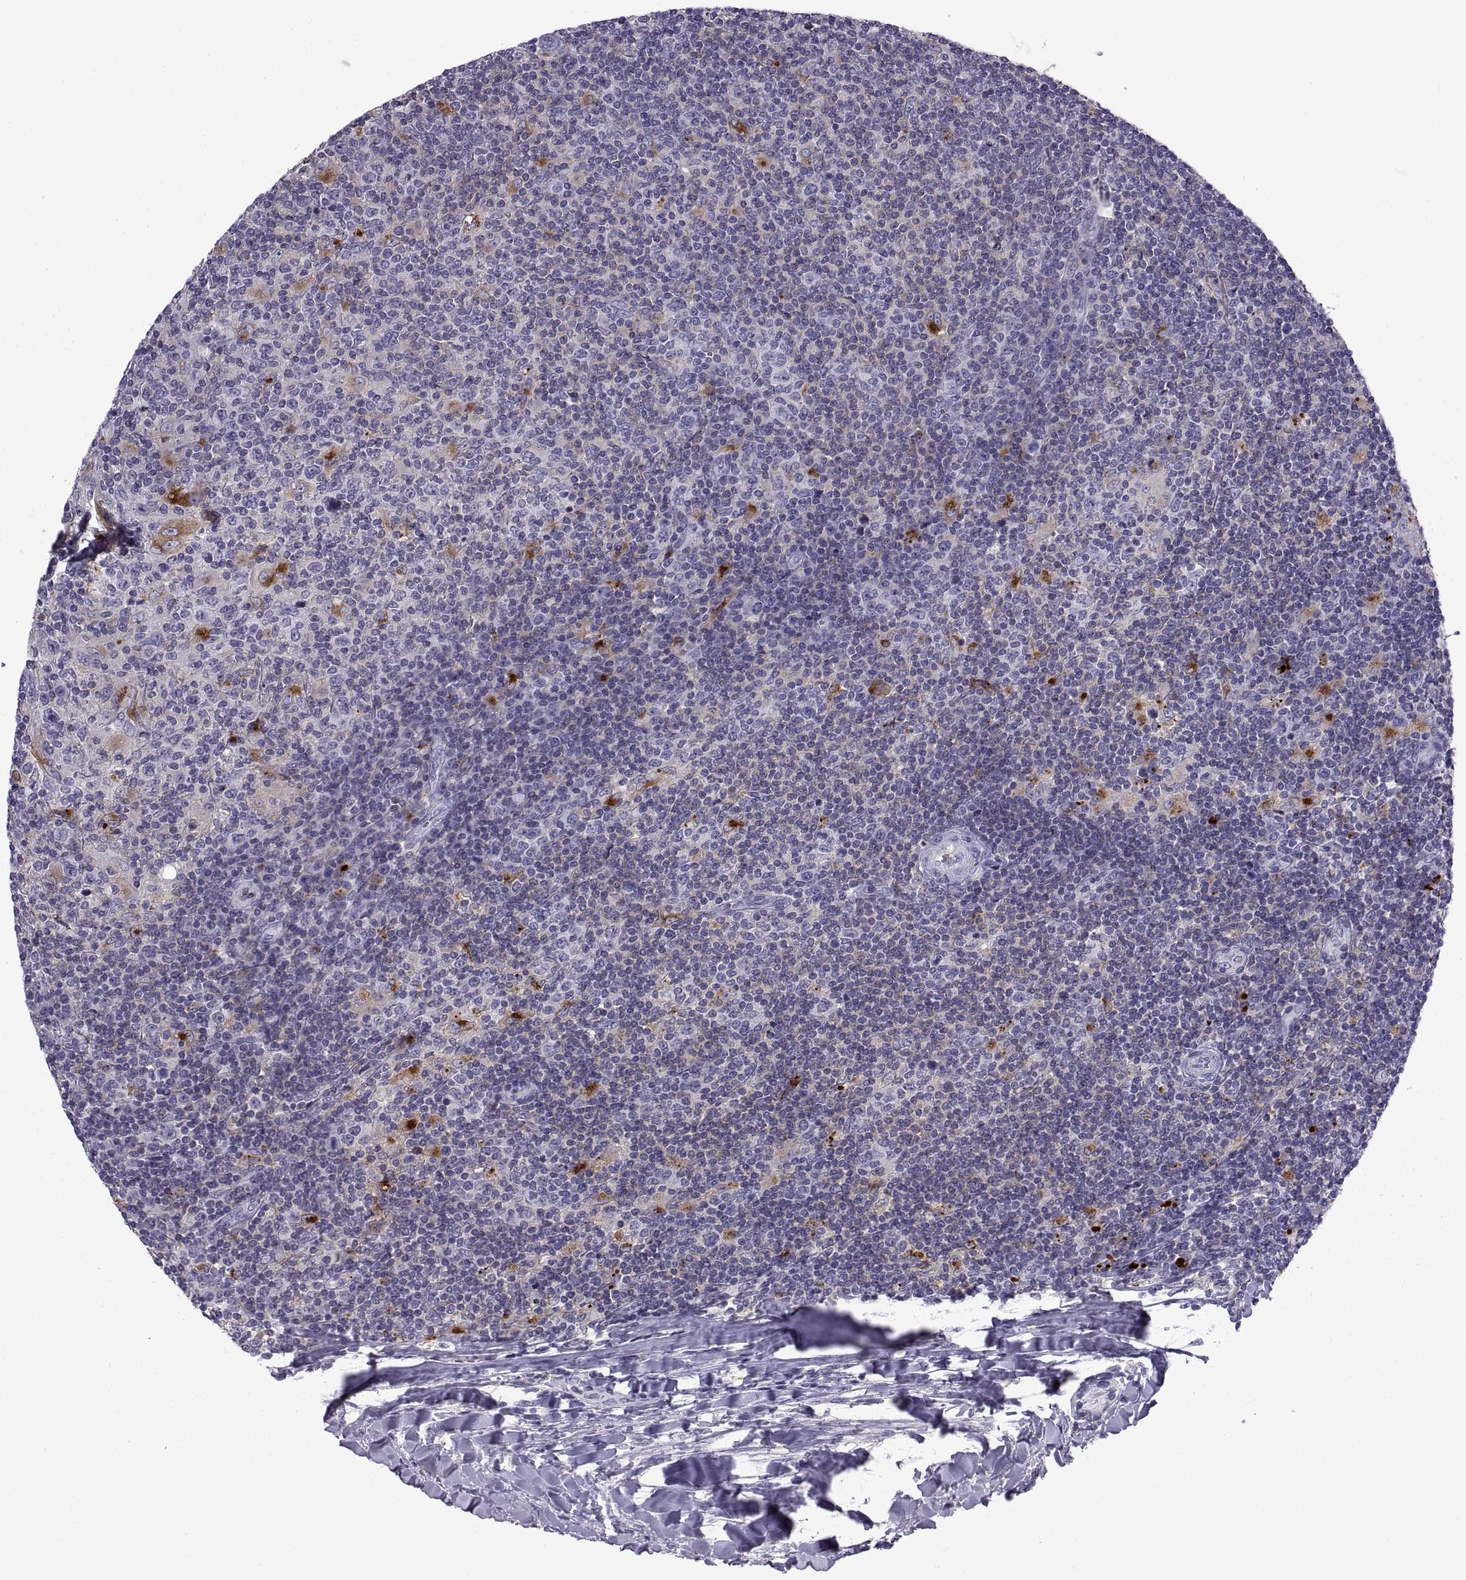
{"staining": {"intensity": "moderate", "quantity": ">75%", "location": "cytoplasmic/membranous"}, "tissue": "lymphoma", "cell_type": "Tumor cells", "image_type": "cancer", "snomed": [{"axis": "morphology", "description": "Hodgkin's disease, NOS"}, {"axis": "topography", "description": "Lymph node"}], "caption": "Human lymphoma stained with a brown dye shows moderate cytoplasmic/membranous positive staining in approximately >75% of tumor cells.", "gene": "RGS19", "patient": {"sex": "male", "age": 40}}